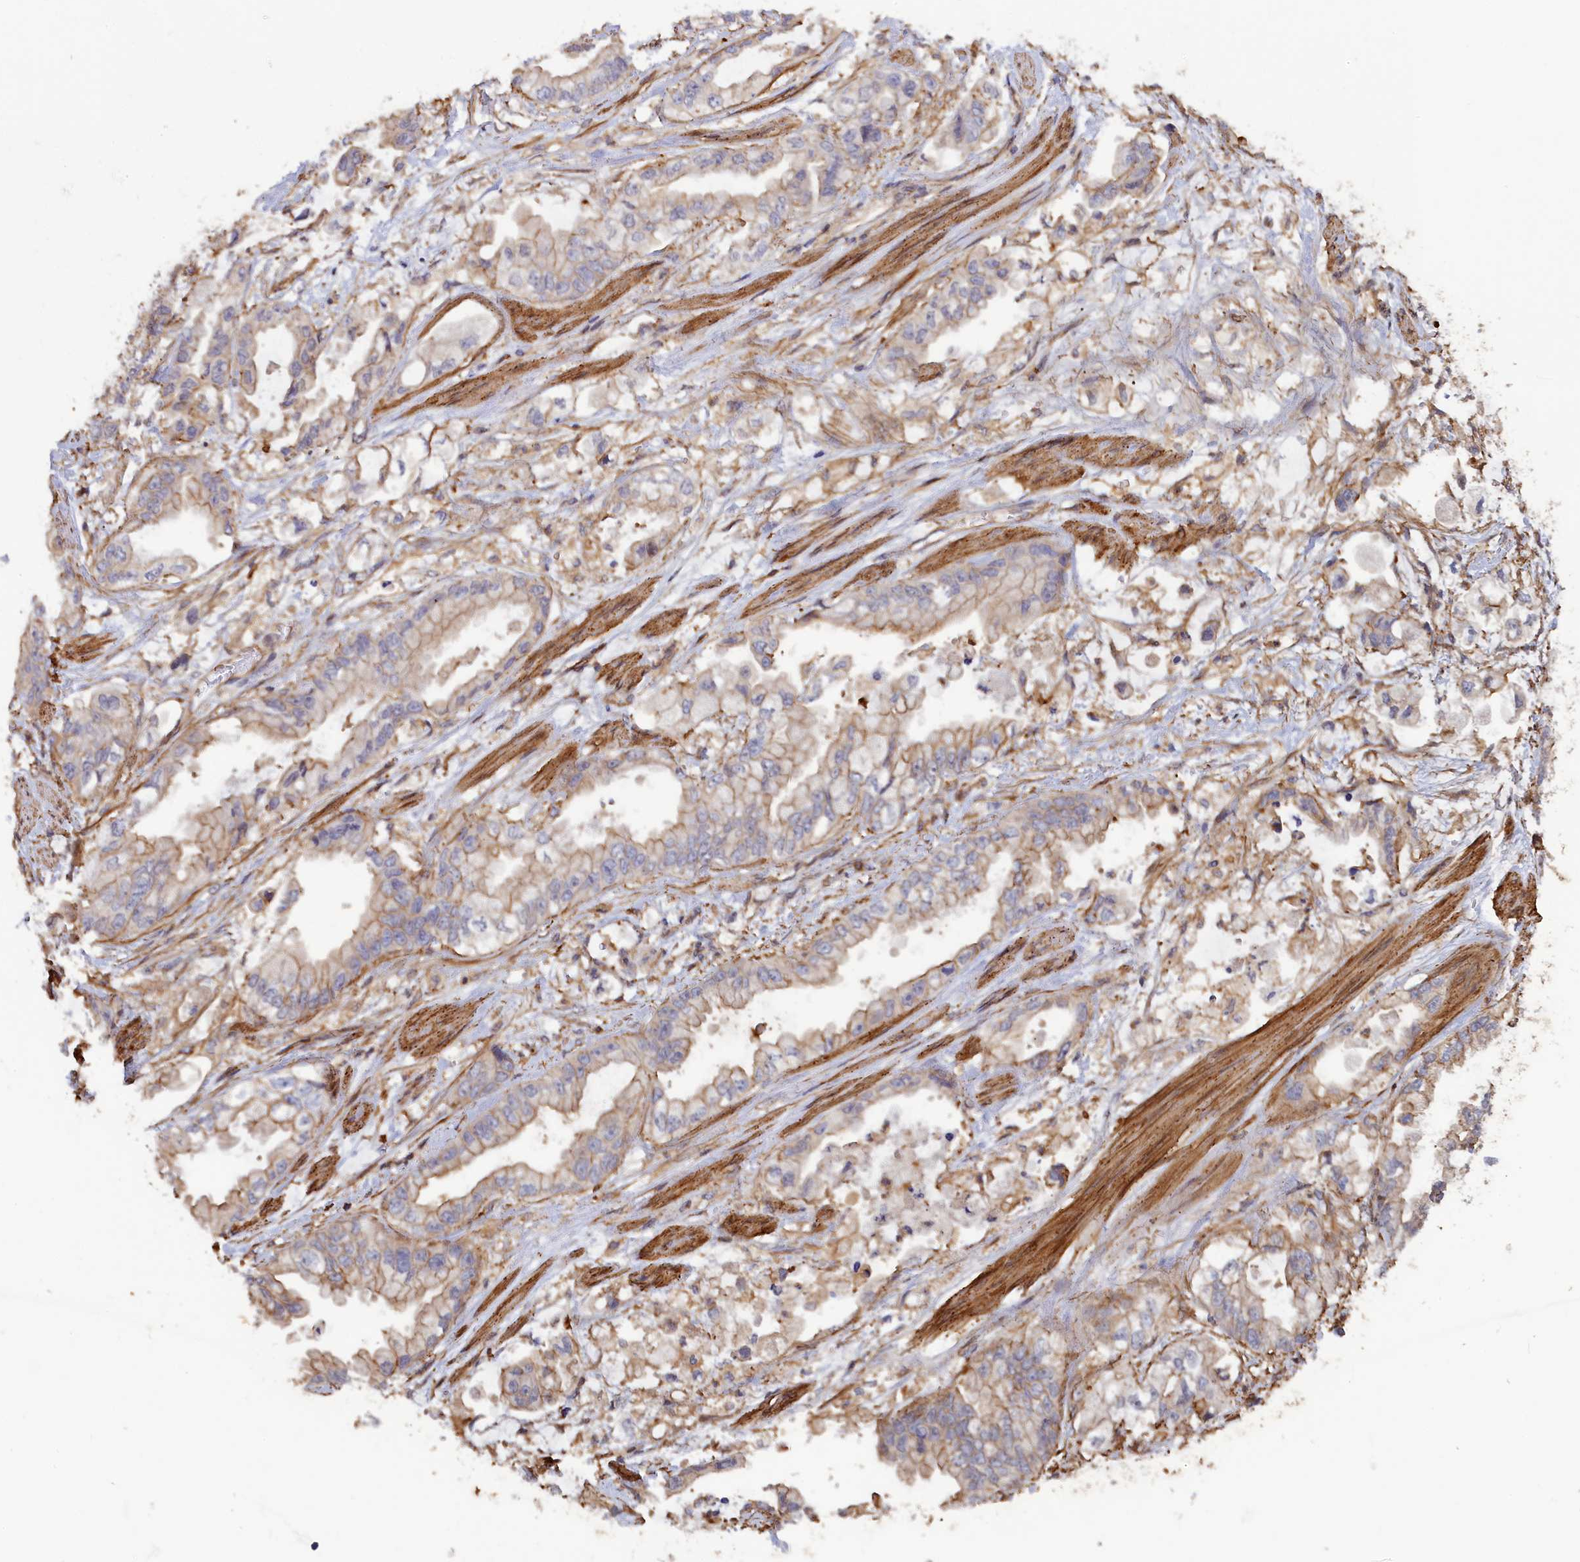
{"staining": {"intensity": "weak", "quantity": "<25%", "location": "cytoplasmic/membranous"}, "tissue": "stomach cancer", "cell_type": "Tumor cells", "image_type": "cancer", "snomed": [{"axis": "morphology", "description": "Adenocarcinoma, NOS"}, {"axis": "topography", "description": "Stomach"}], "caption": "IHC of human stomach cancer exhibits no positivity in tumor cells.", "gene": "ANKRD27", "patient": {"sex": "male", "age": 62}}